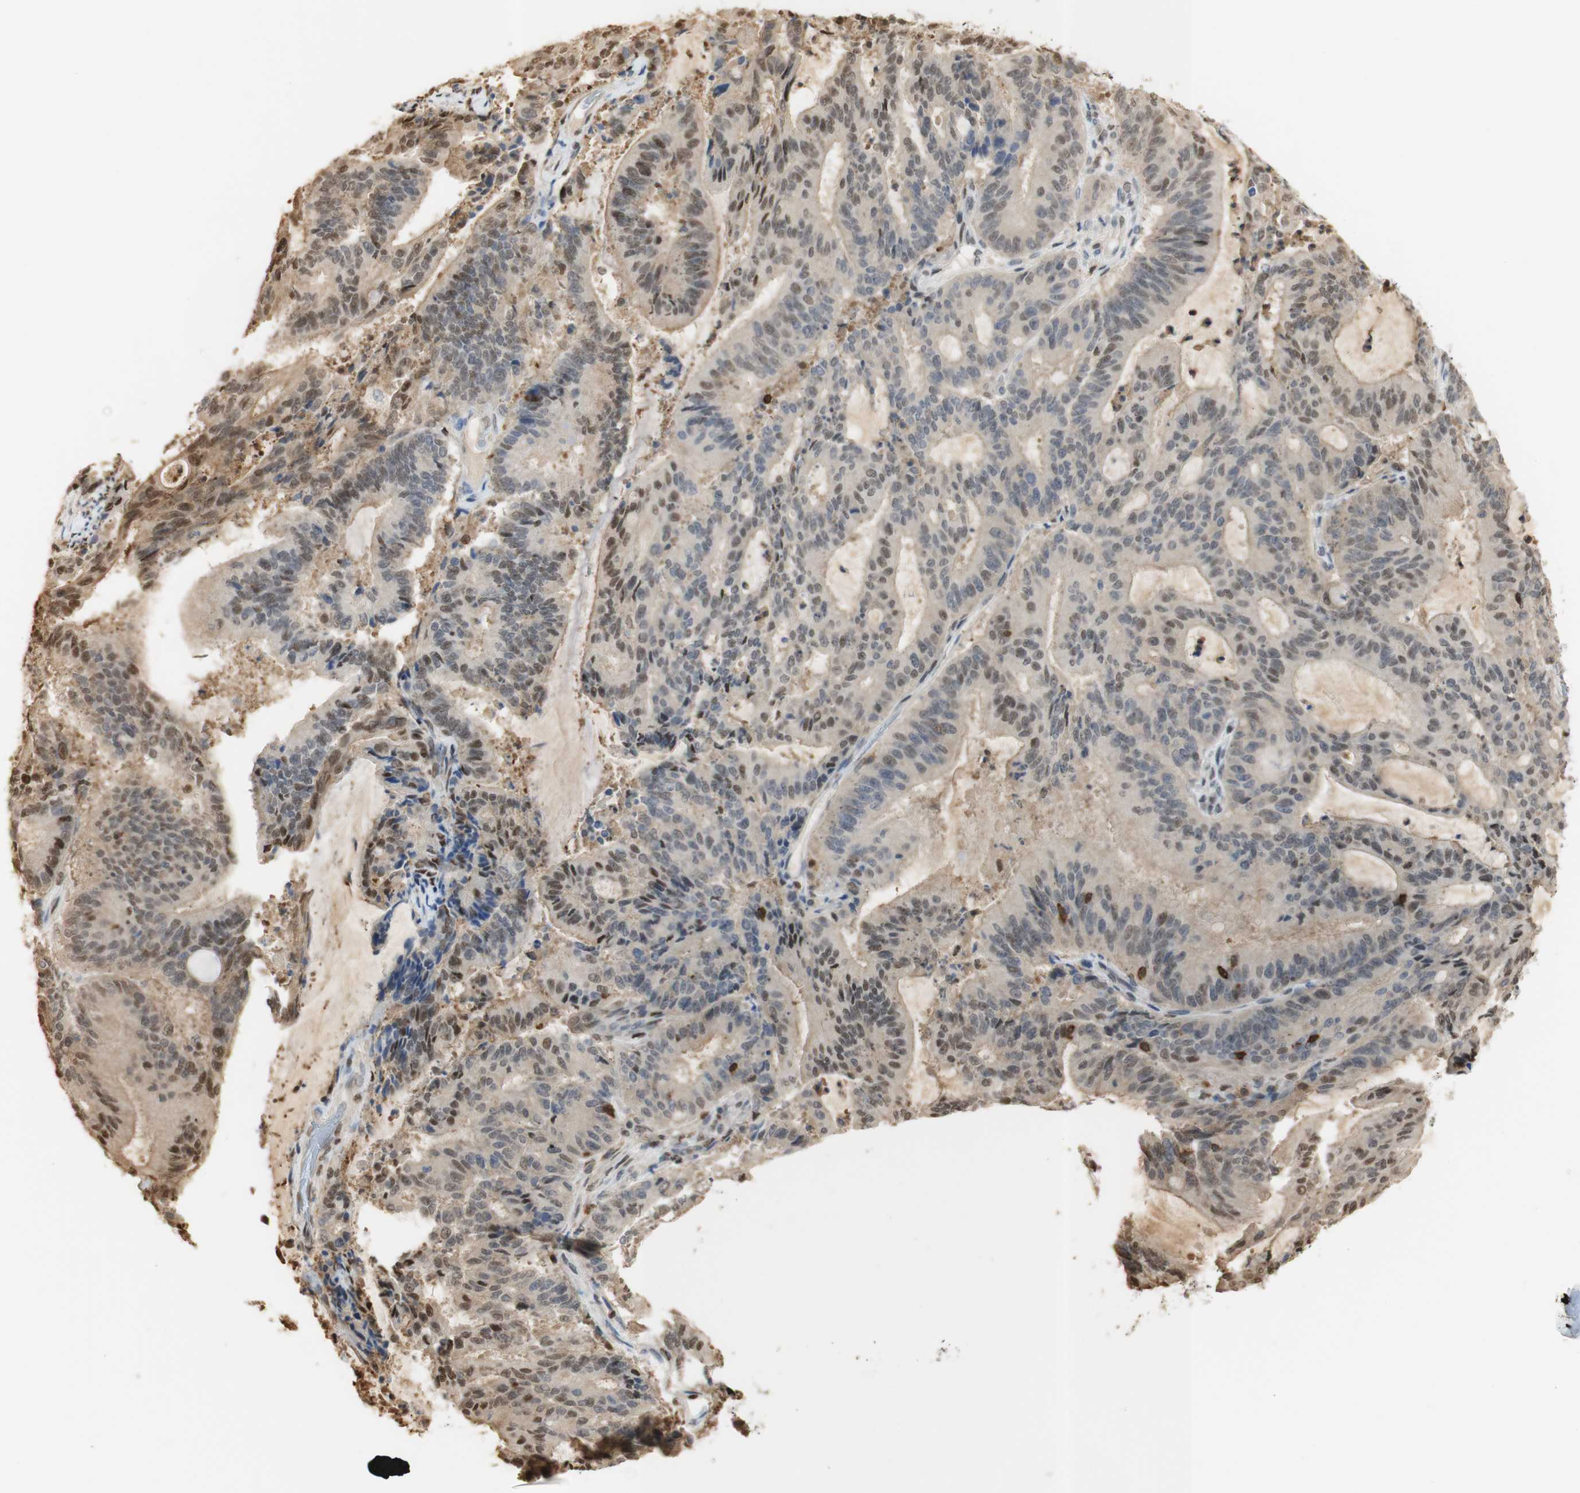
{"staining": {"intensity": "weak", "quantity": ">75%", "location": "cytoplasmic/membranous,nuclear"}, "tissue": "liver cancer", "cell_type": "Tumor cells", "image_type": "cancer", "snomed": [{"axis": "morphology", "description": "Cholangiocarcinoma"}, {"axis": "topography", "description": "Liver"}], "caption": "The histopathology image shows staining of liver cancer, revealing weak cytoplasmic/membranous and nuclear protein expression (brown color) within tumor cells.", "gene": "NAP1L4", "patient": {"sex": "female", "age": 73}}